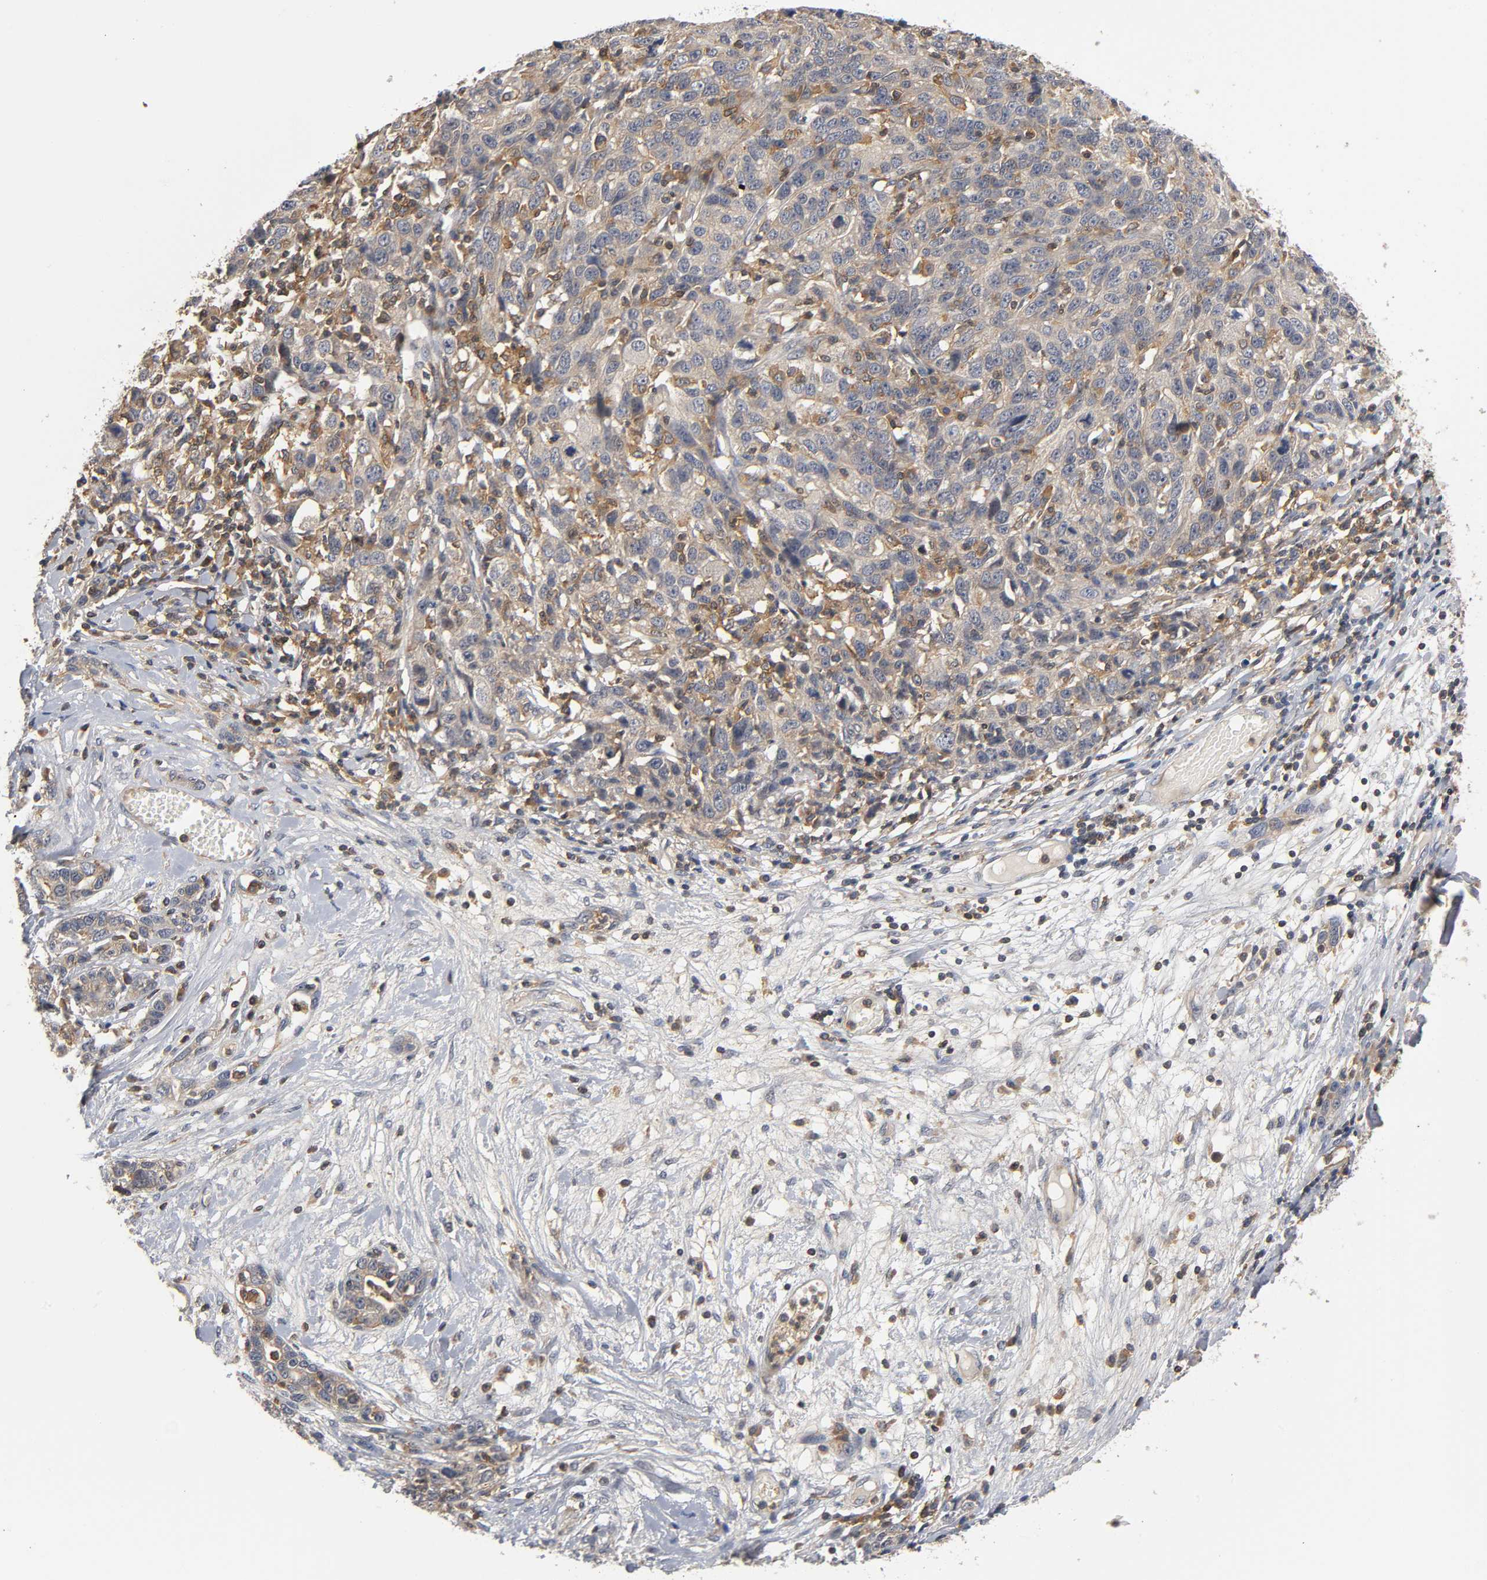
{"staining": {"intensity": "moderate", "quantity": ">75%", "location": "cytoplasmic/membranous"}, "tissue": "ovarian cancer", "cell_type": "Tumor cells", "image_type": "cancer", "snomed": [{"axis": "morphology", "description": "Cystadenocarcinoma, serous, NOS"}, {"axis": "topography", "description": "Ovary"}], "caption": "IHC image of human ovarian cancer (serous cystadenocarcinoma) stained for a protein (brown), which demonstrates medium levels of moderate cytoplasmic/membranous staining in approximately >75% of tumor cells.", "gene": "ACTR2", "patient": {"sex": "female", "age": 71}}